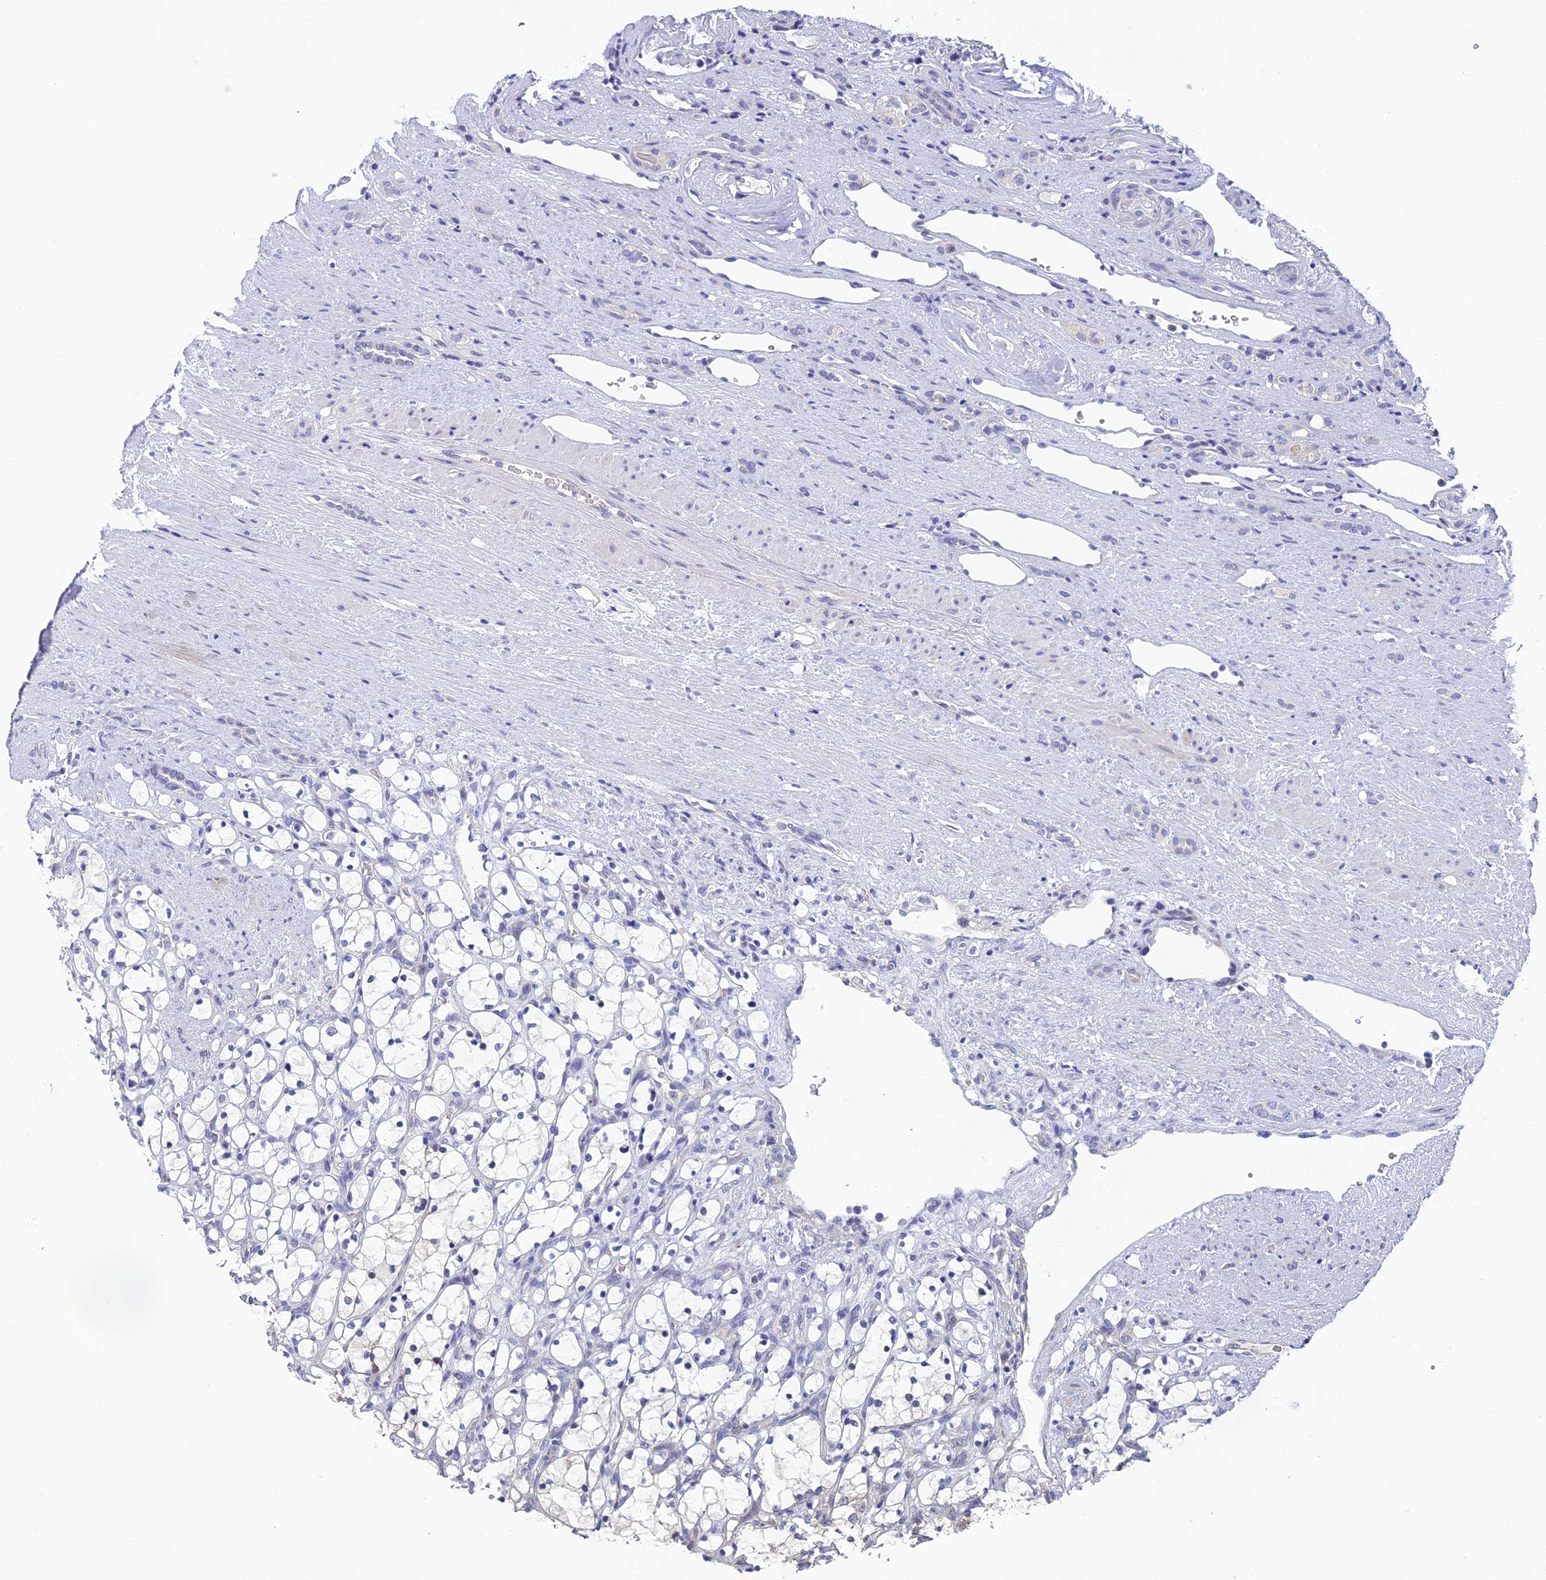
{"staining": {"intensity": "negative", "quantity": "none", "location": "none"}, "tissue": "renal cancer", "cell_type": "Tumor cells", "image_type": "cancer", "snomed": [{"axis": "morphology", "description": "Adenocarcinoma, NOS"}, {"axis": "topography", "description": "Kidney"}], "caption": "The image shows no staining of tumor cells in renal adenocarcinoma.", "gene": "SPIN4", "patient": {"sex": "female", "age": 69}}